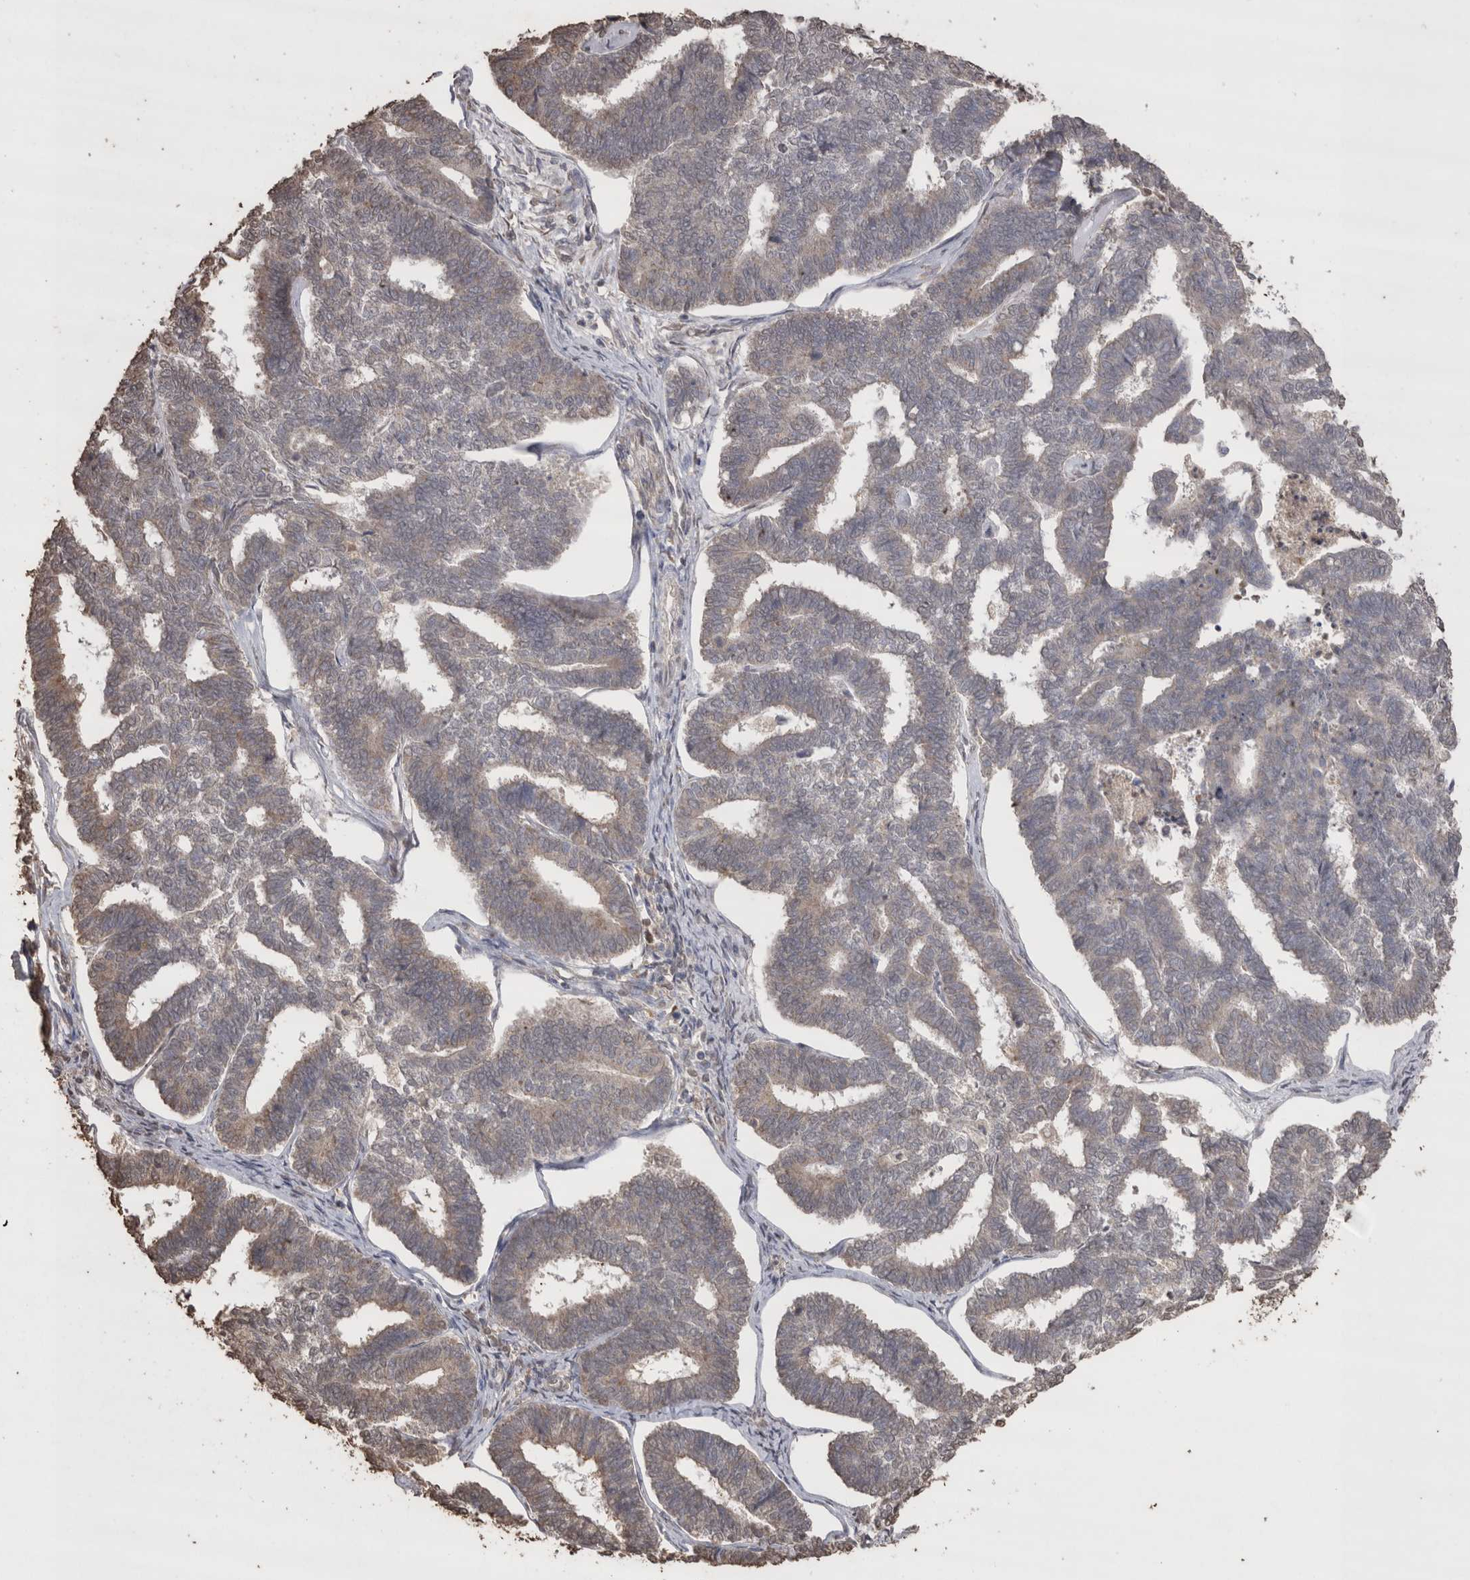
{"staining": {"intensity": "weak", "quantity": "<25%", "location": "cytoplasmic/membranous"}, "tissue": "endometrial cancer", "cell_type": "Tumor cells", "image_type": "cancer", "snomed": [{"axis": "morphology", "description": "Adenocarcinoma, NOS"}, {"axis": "topography", "description": "Endometrium"}], "caption": "An immunohistochemistry (IHC) micrograph of endometrial adenocarcinoma is shown. There is no staining in tumor cells of endometrial adenocarcinoma. Nuclei are stained in blue.", "gene": "CRELD2", "patient": {"sex": "female", "age": 70}}